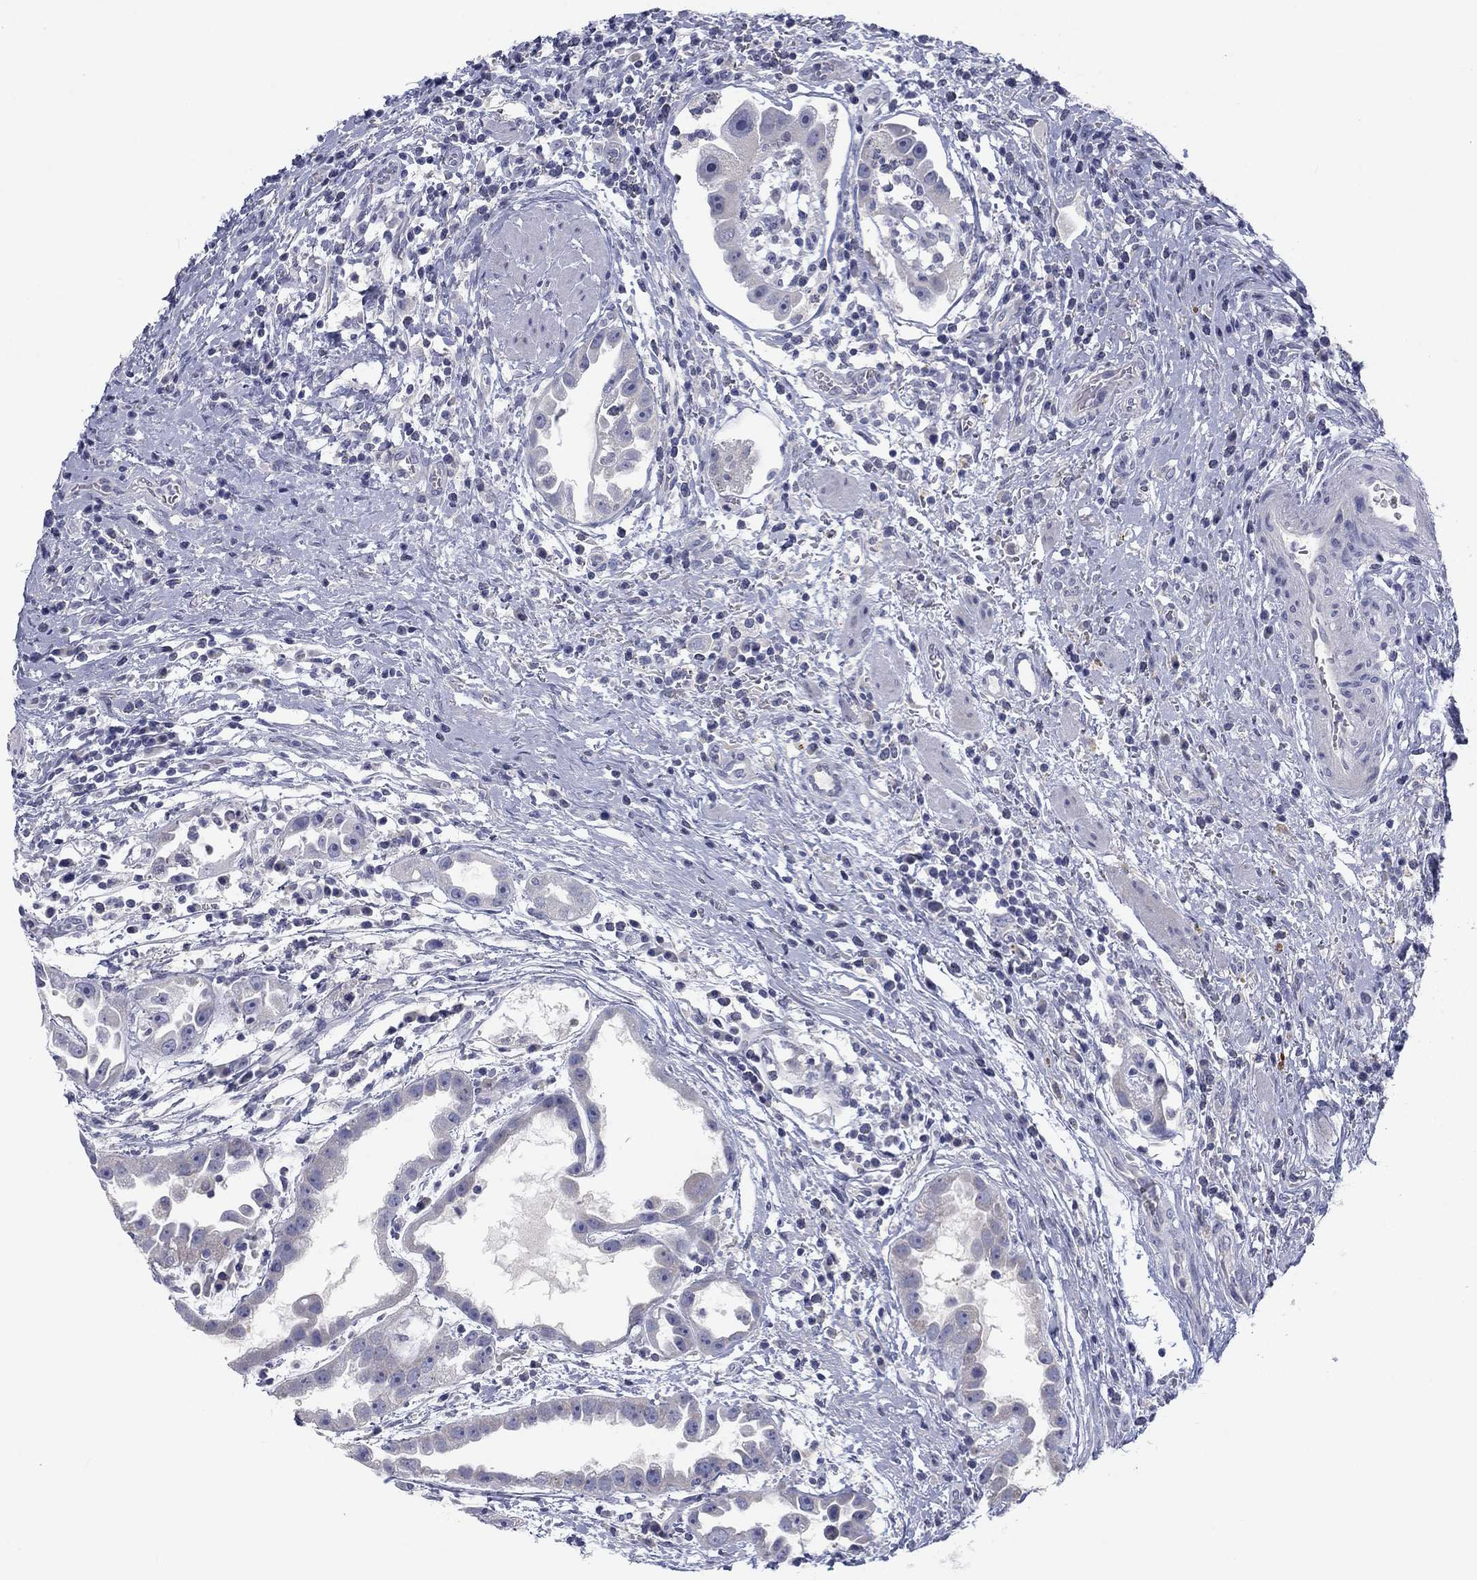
{"staining": {"intensity": "negative", "quantity": "none", "location": "none"}, "tissue": "urothelial cancer", "cell_type": "Tumor cells", "image_type": "cancer", "snomed": [{"axis": "morphology", "description": "Urothelial carcinoma, High grade"}, {"axis": "topography", "description": "Urinary bladder"}], "caption": "A high-resolution photomicrograph shows IHC staining of urothelial carcinoma (high-grade), which demonstrates no significant staining in tumor cells.", "gene": "CALB1", "patient": {"sex": "female", "age": 41}}